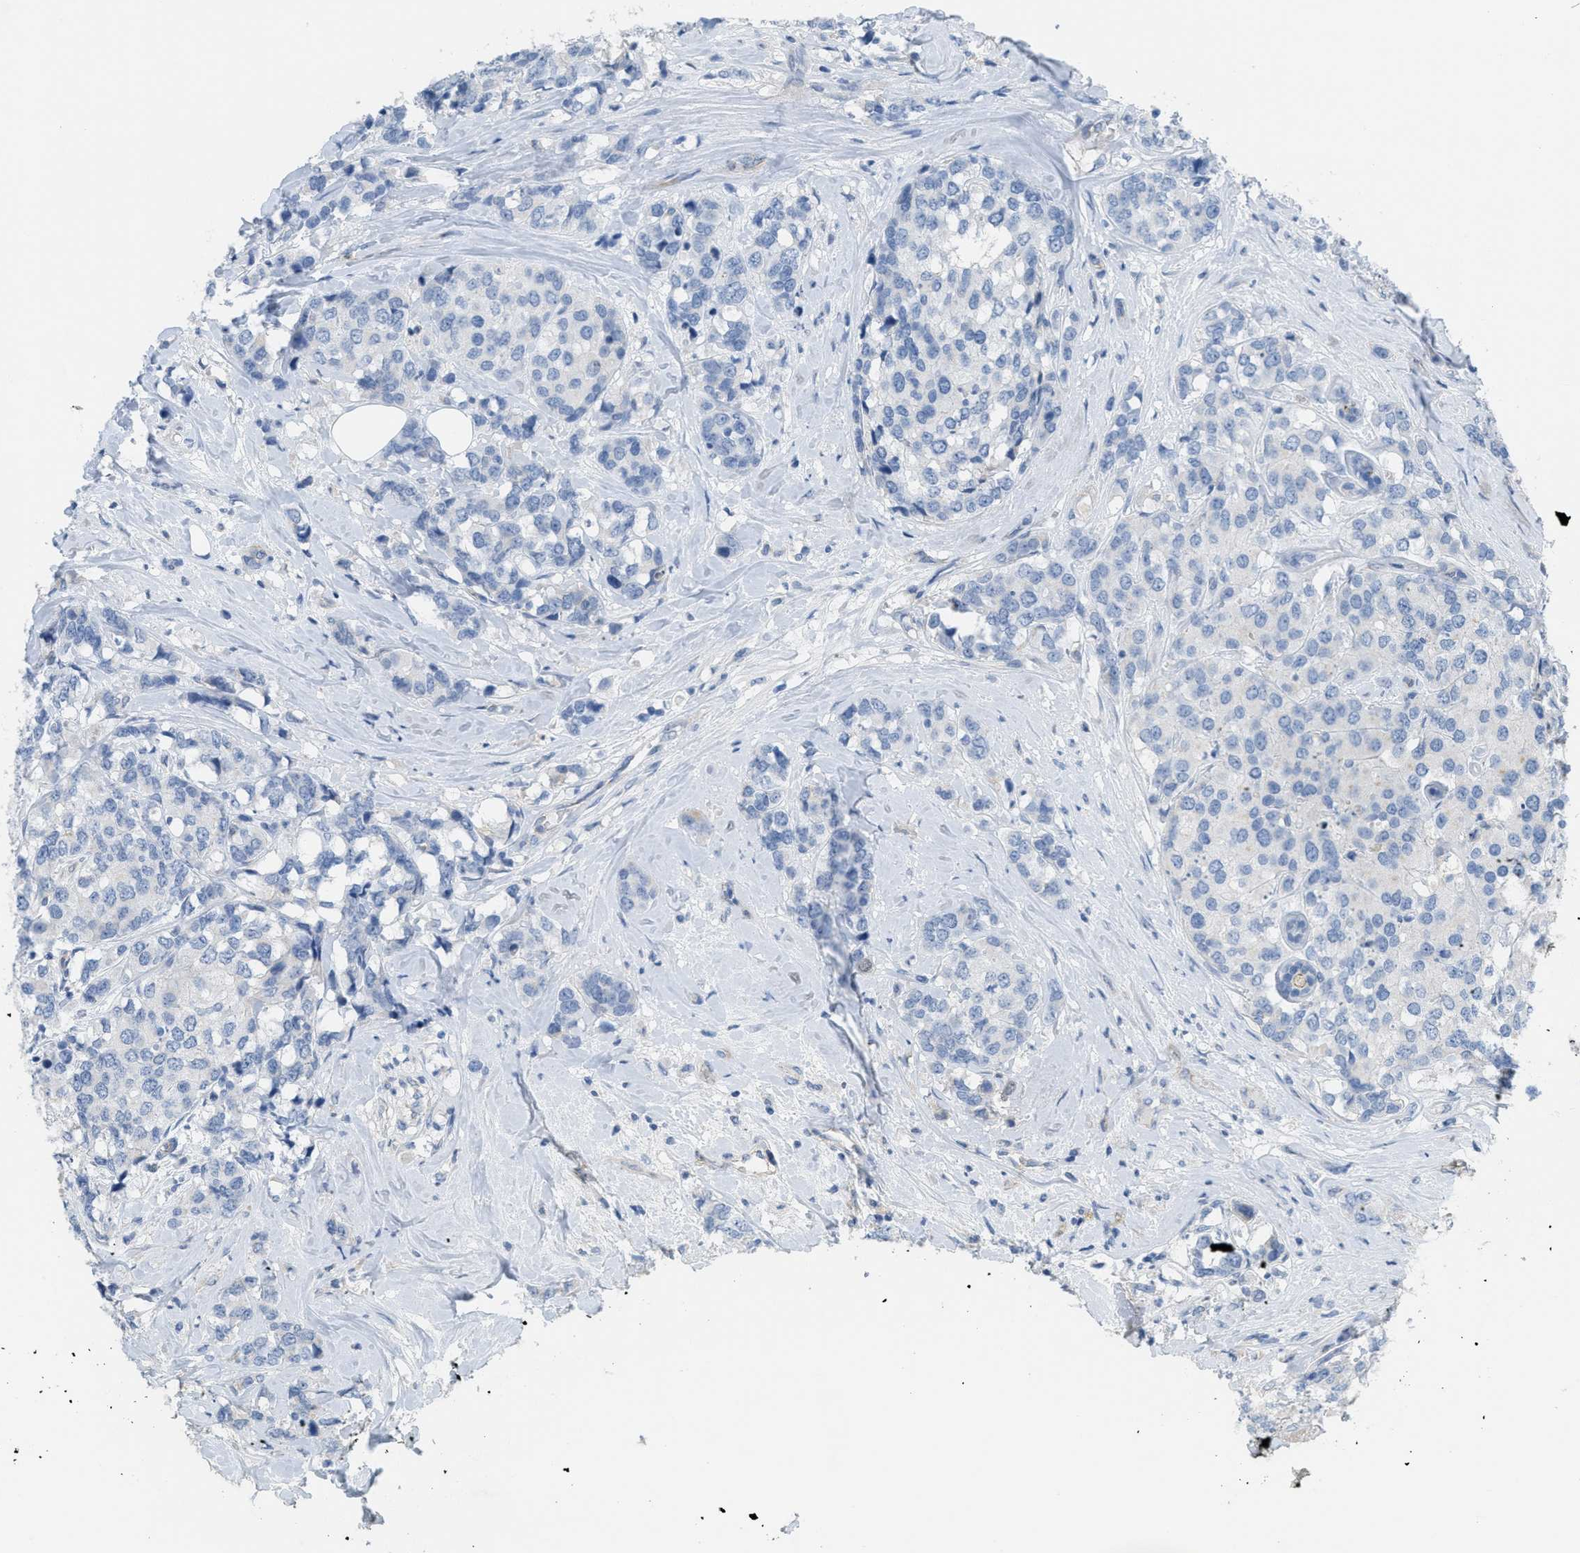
{"staining": {"intensity": "negative", "quantity": "none", "location": "none"}, "tissue": "breast cancer", "cell_type": "Tumor cells", "image_type": "cancer", "snomed": [{"axis": "morphology", "description": "Lobular carcinoma"}, {"axis": "topography", "description": "Breast"}], "caption": "Photomicrograph shows no significant protein positivity in tumor cells of breast cancer. The staining is performed using DAB brown chromogen with nuclei counter-stained in using hematoxylin.", "gene": "CRB3", "patient": {"sex": "female", "age": 59}}